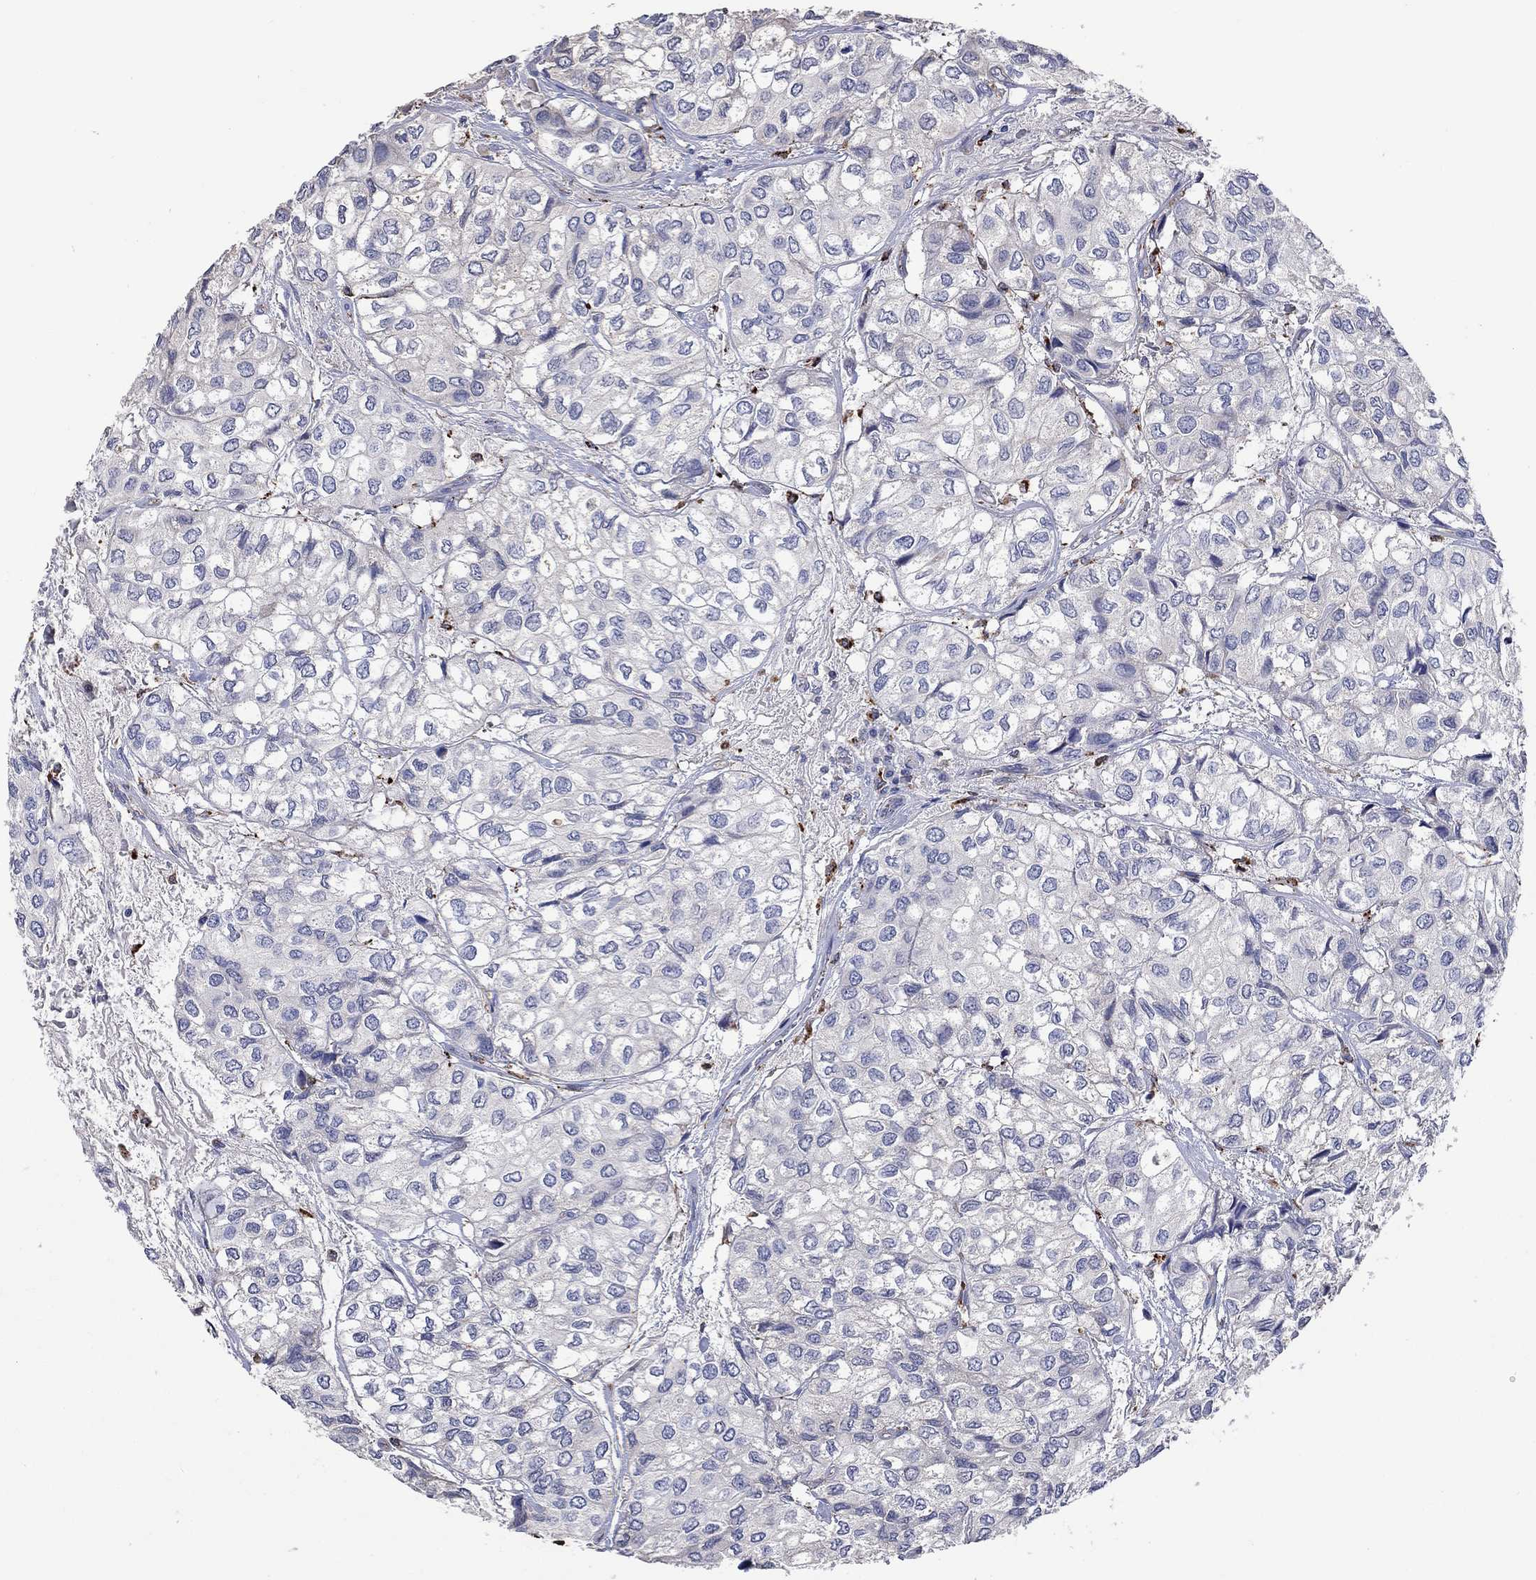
{"staining": {"intensity": "negative", "quantity": "none", "location": "none"}, "tissue": "urothelial cancer", "cell_type": "Tumor cells", "image_type": "cancer", "snomed": [{"axis": "morphology", "description": "Urothelial carcinoma, High grade"}, {"axis": "topography", "description": "Urinary bladder"}], "caption": "Histopathology image shows no significant protein expression in tumor cells of urothelial carcinoma (high-grade).", "gene": "CTSB", "patient": {"sex": "male", "age": 73}}